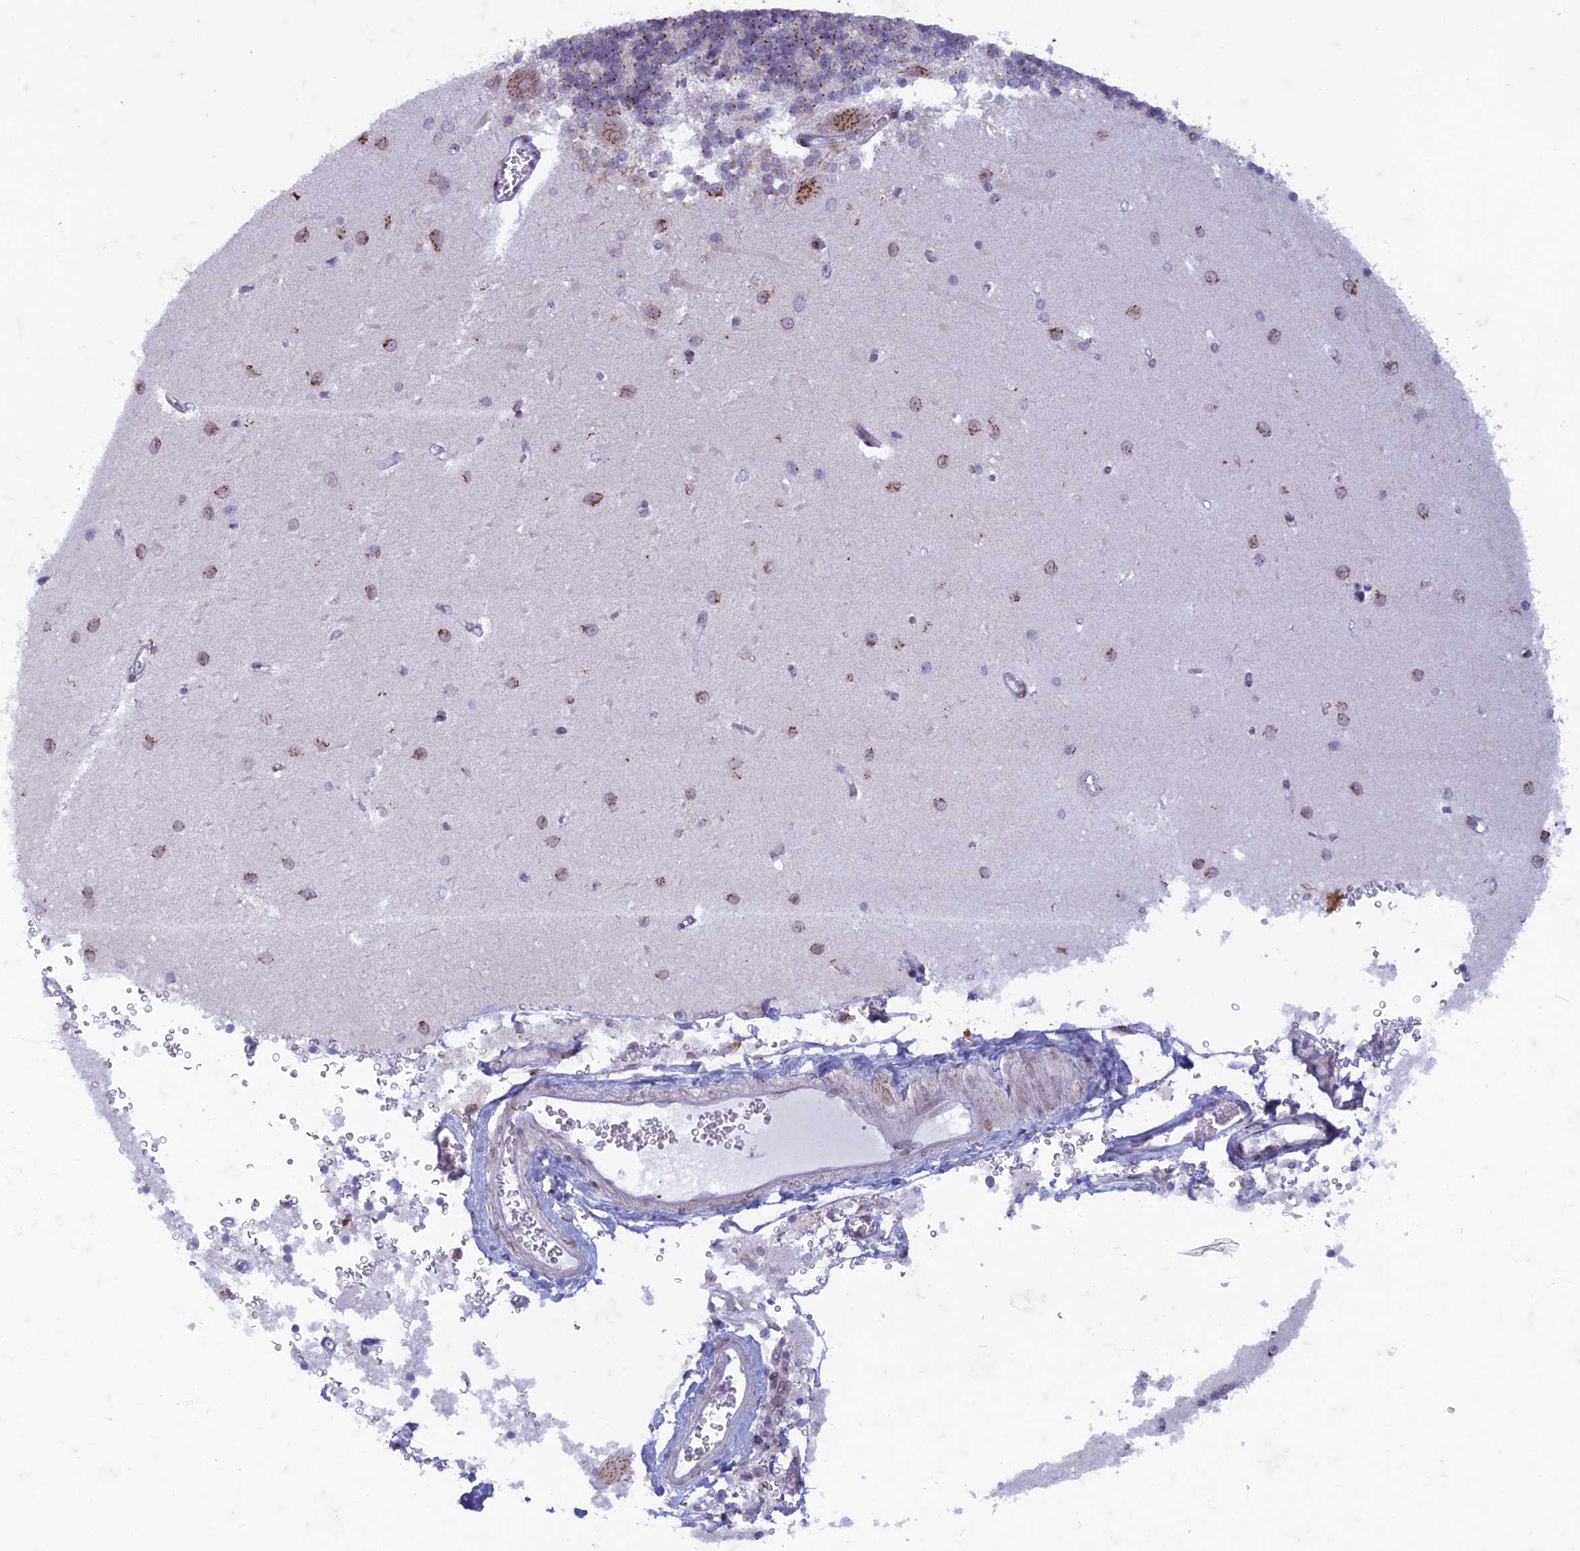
{"staining": {"intensity": "moderate", "quantity": "25%-75%", "location": "cytoplasmic/membranous"}, "tissue": "cerebellum", "cell_type": "Cells in granular layer", "image_type": "normal", "snomed": [{"axis": "morphology", "description": "Normal tissue, NOS"}, {"axis": "topography", "description": "Cerebellum"}], "caption": "Protein expression analysis of unremarkable human cerebellum reveals moderate cytoplasmic/membranous staining in about 25%-75% of cells in granular layer. (DAB (3,3'-diaminobenzidine) IHC with brightfield microscopy, high magnification).", "gene": "FAM3C", "patient": {"sex": "male", "age": 37}}